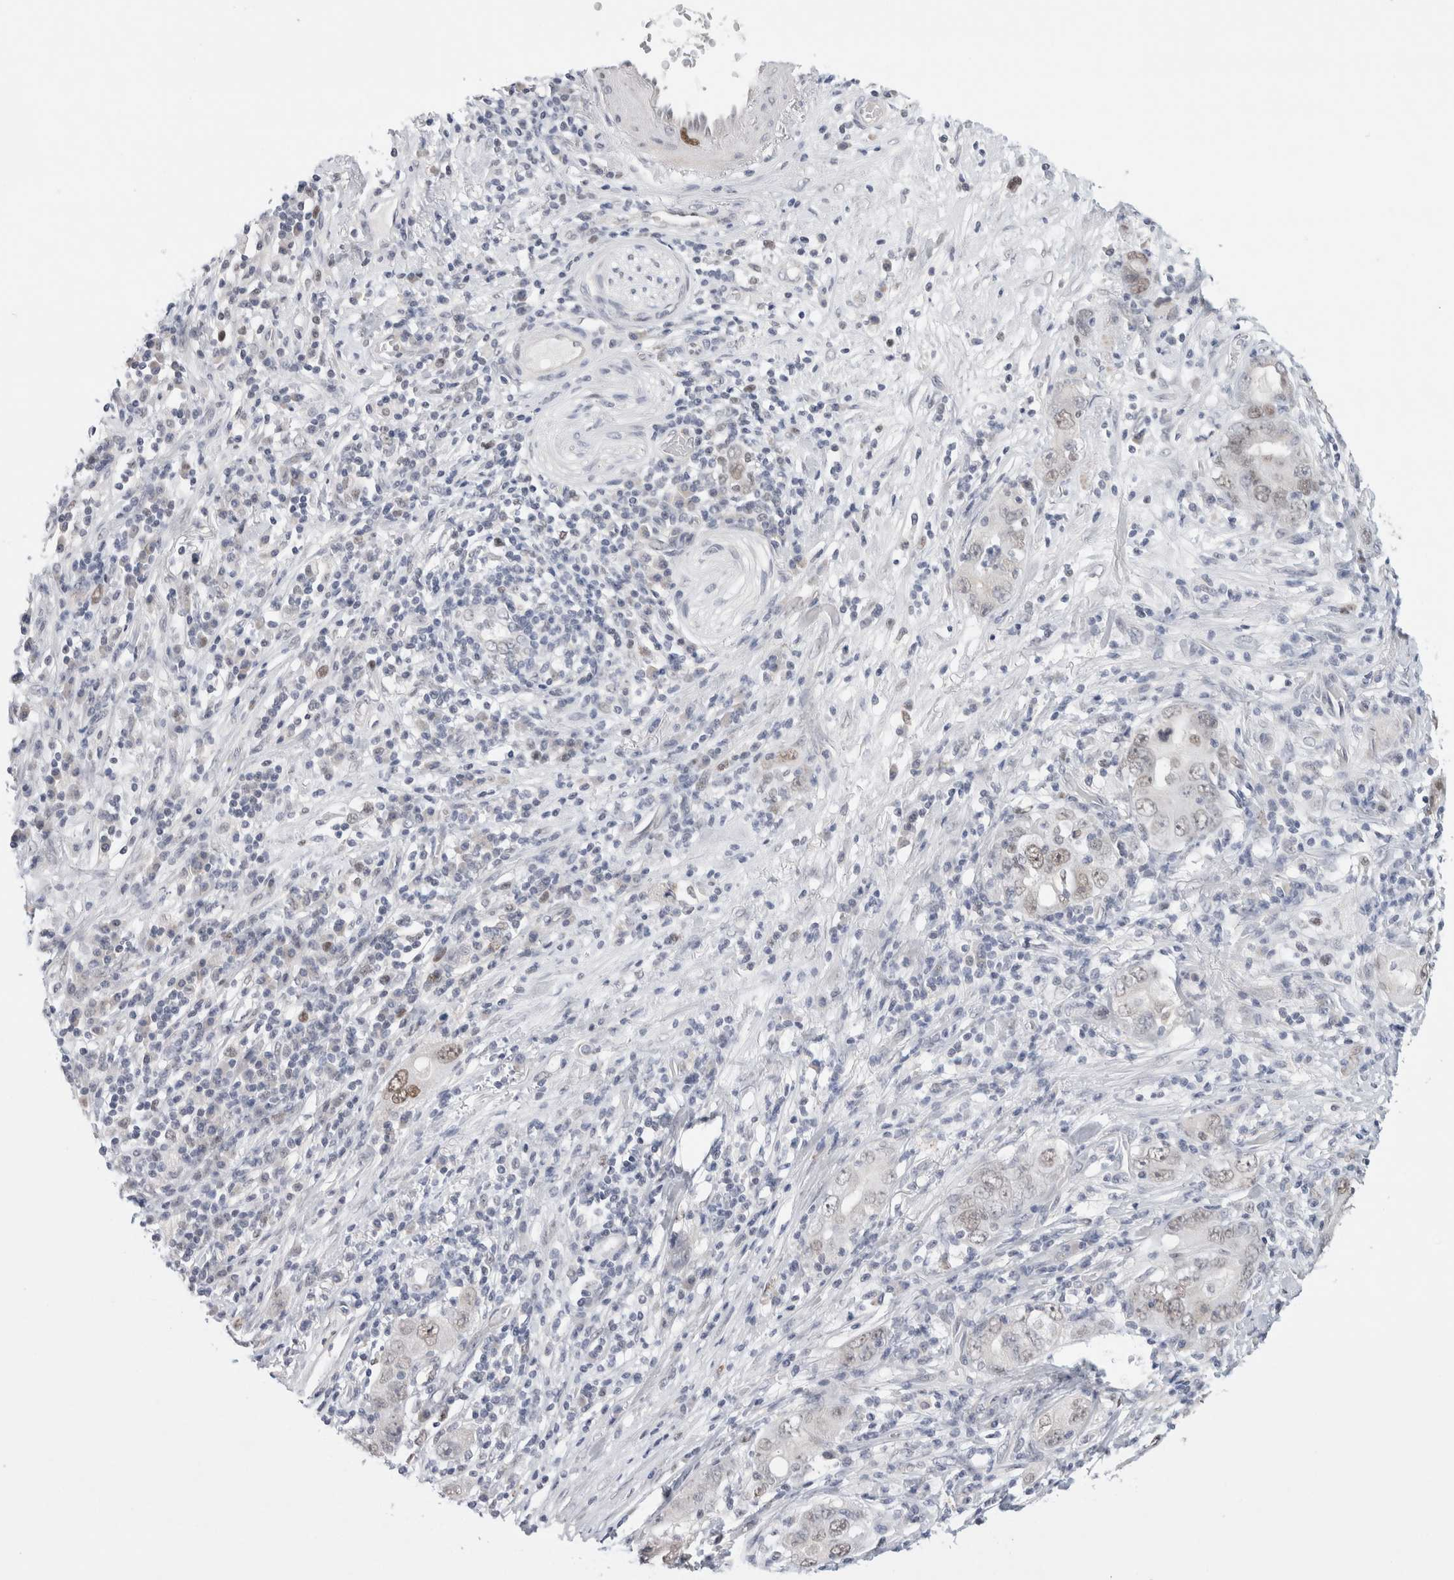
{"staining": {"intensity": "weak", "quantity": "<25%", "location": "nuclear"}, "tissue": "stomach cancer", "cell_type": "Tumor cells", "image_type": "cancer", "snomed": [{"axis": "morphology", "description": "Adenocarcinoma, NOS"}, {"axis": "topography", "description": "Stomach, lower"}], "caption": "Protein analysis of adenocarcinoma (stomach) exhibits no significant positivity in tumor cells.", "gene": "KNL1", "patient": {"sex": "female", "age": 93}}